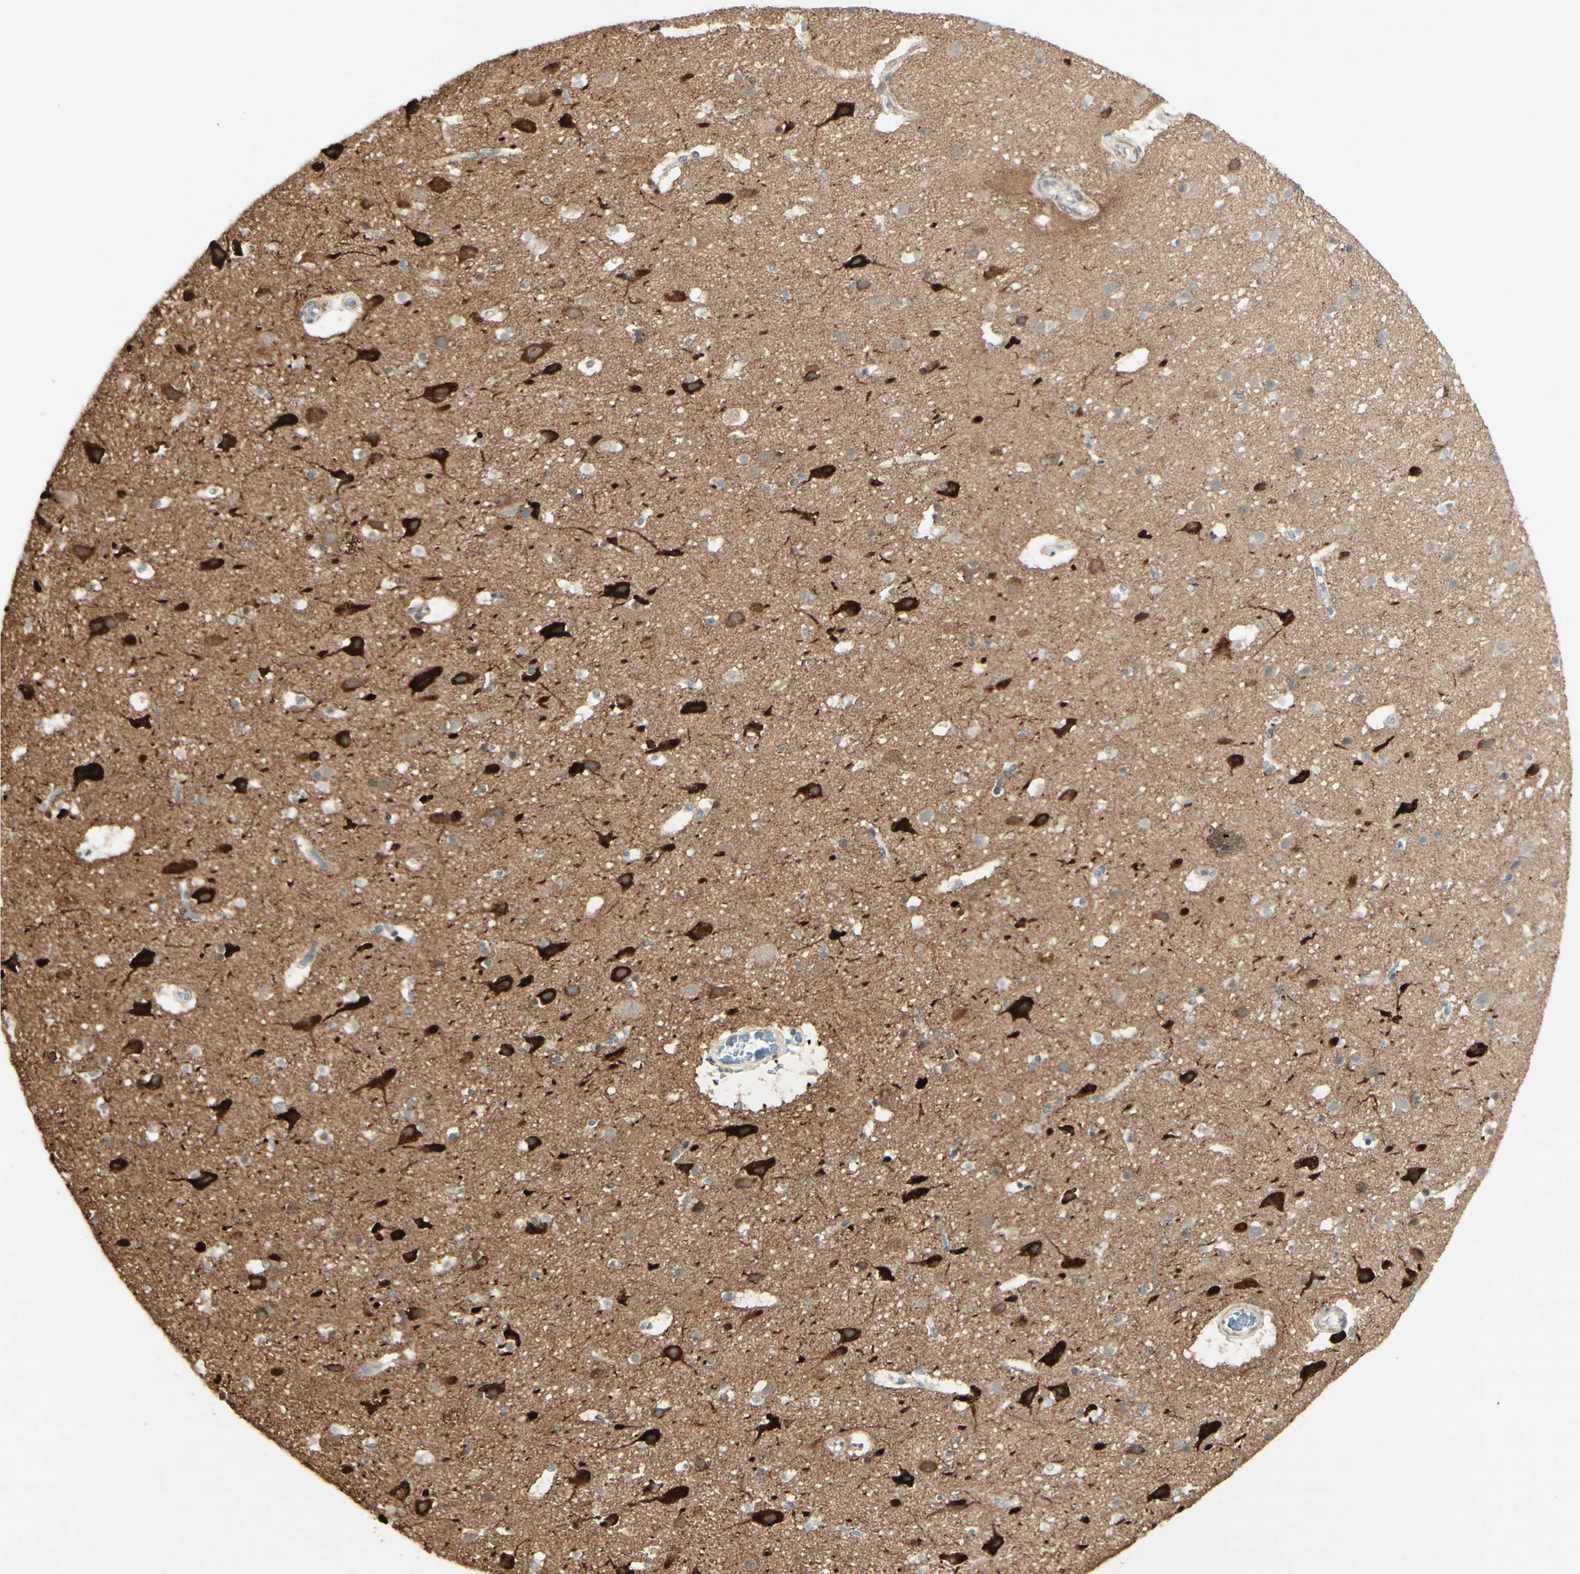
{"staining": {"intensity": "negative", "quantity": "none", "location": "none"}, "tissue": "cerebral cortex", "cell_type": "Endothelial cells", "image_type": "normal", "snomed": [{"axis": "morphology", "description": "Normal tissue, NOS"}, {"axis": "topography", "description": "Cerebral cortex"}], "caption": "Benign cerebral cortex was stained to show a protein in brown. There is no significant positivity in endothelial cells.", "gene": "MAP1B", "patient": {"sex": "male", "age": 45}}